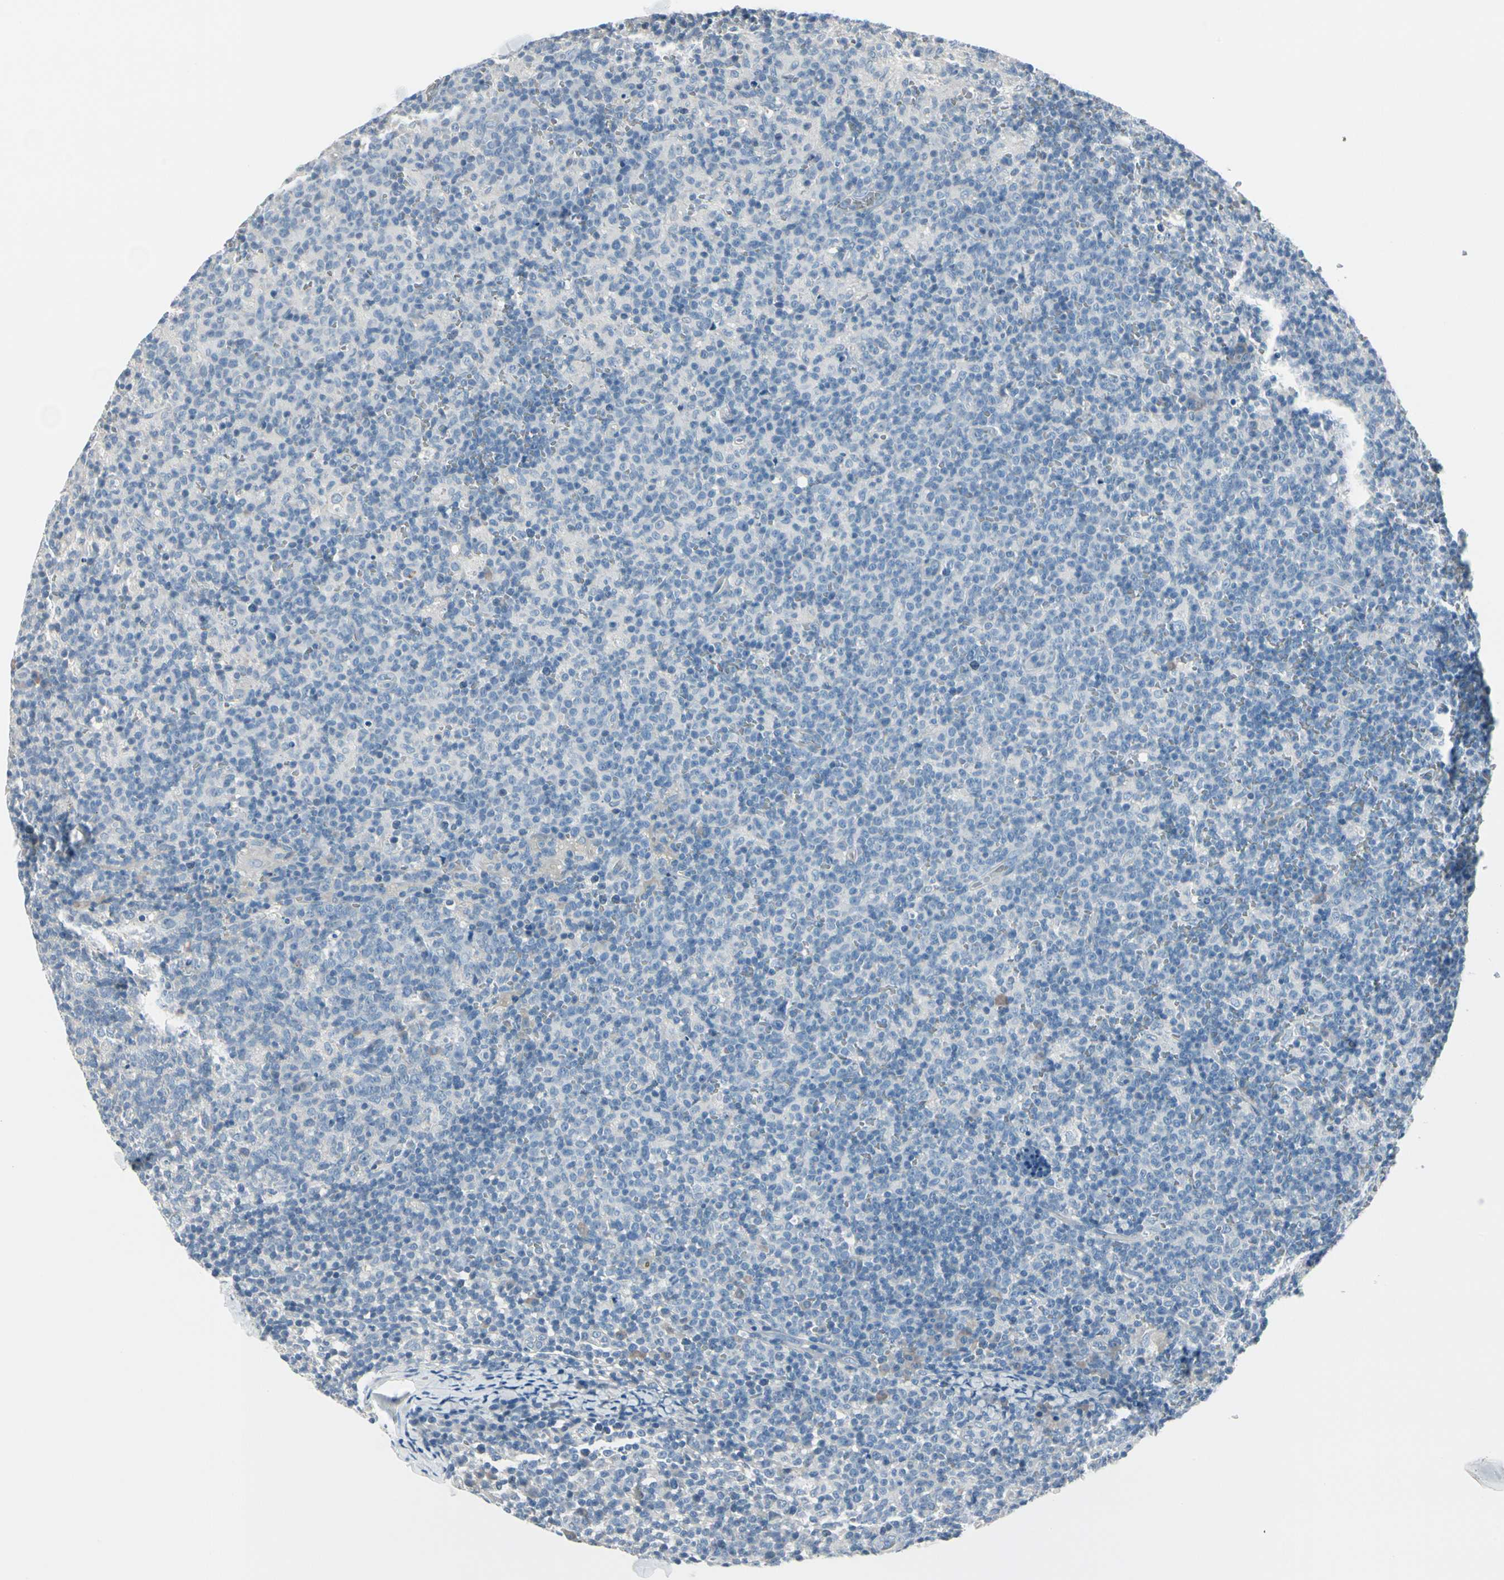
{"staining": {"intensity": "negative", "quantity": "none", "location": "none"}, "tissue": "lymph node", "cell_type": "Germinal center cells", "image_type": "normal", "snomed": [{"axis": "morphology", "description": "Normal tissue, NOS"}, {"axis": "morphology", "description": "Inflammation, NOS"}, {"axis": "topography", "description": "Lymph node"}], "caption": "IHC micrograph of normal lymph node: lymph node stained with DAB shows no significant protein expression in germinal center cells.", "gene": "PGR", "patient": {"sex": "male", "age": 55}}